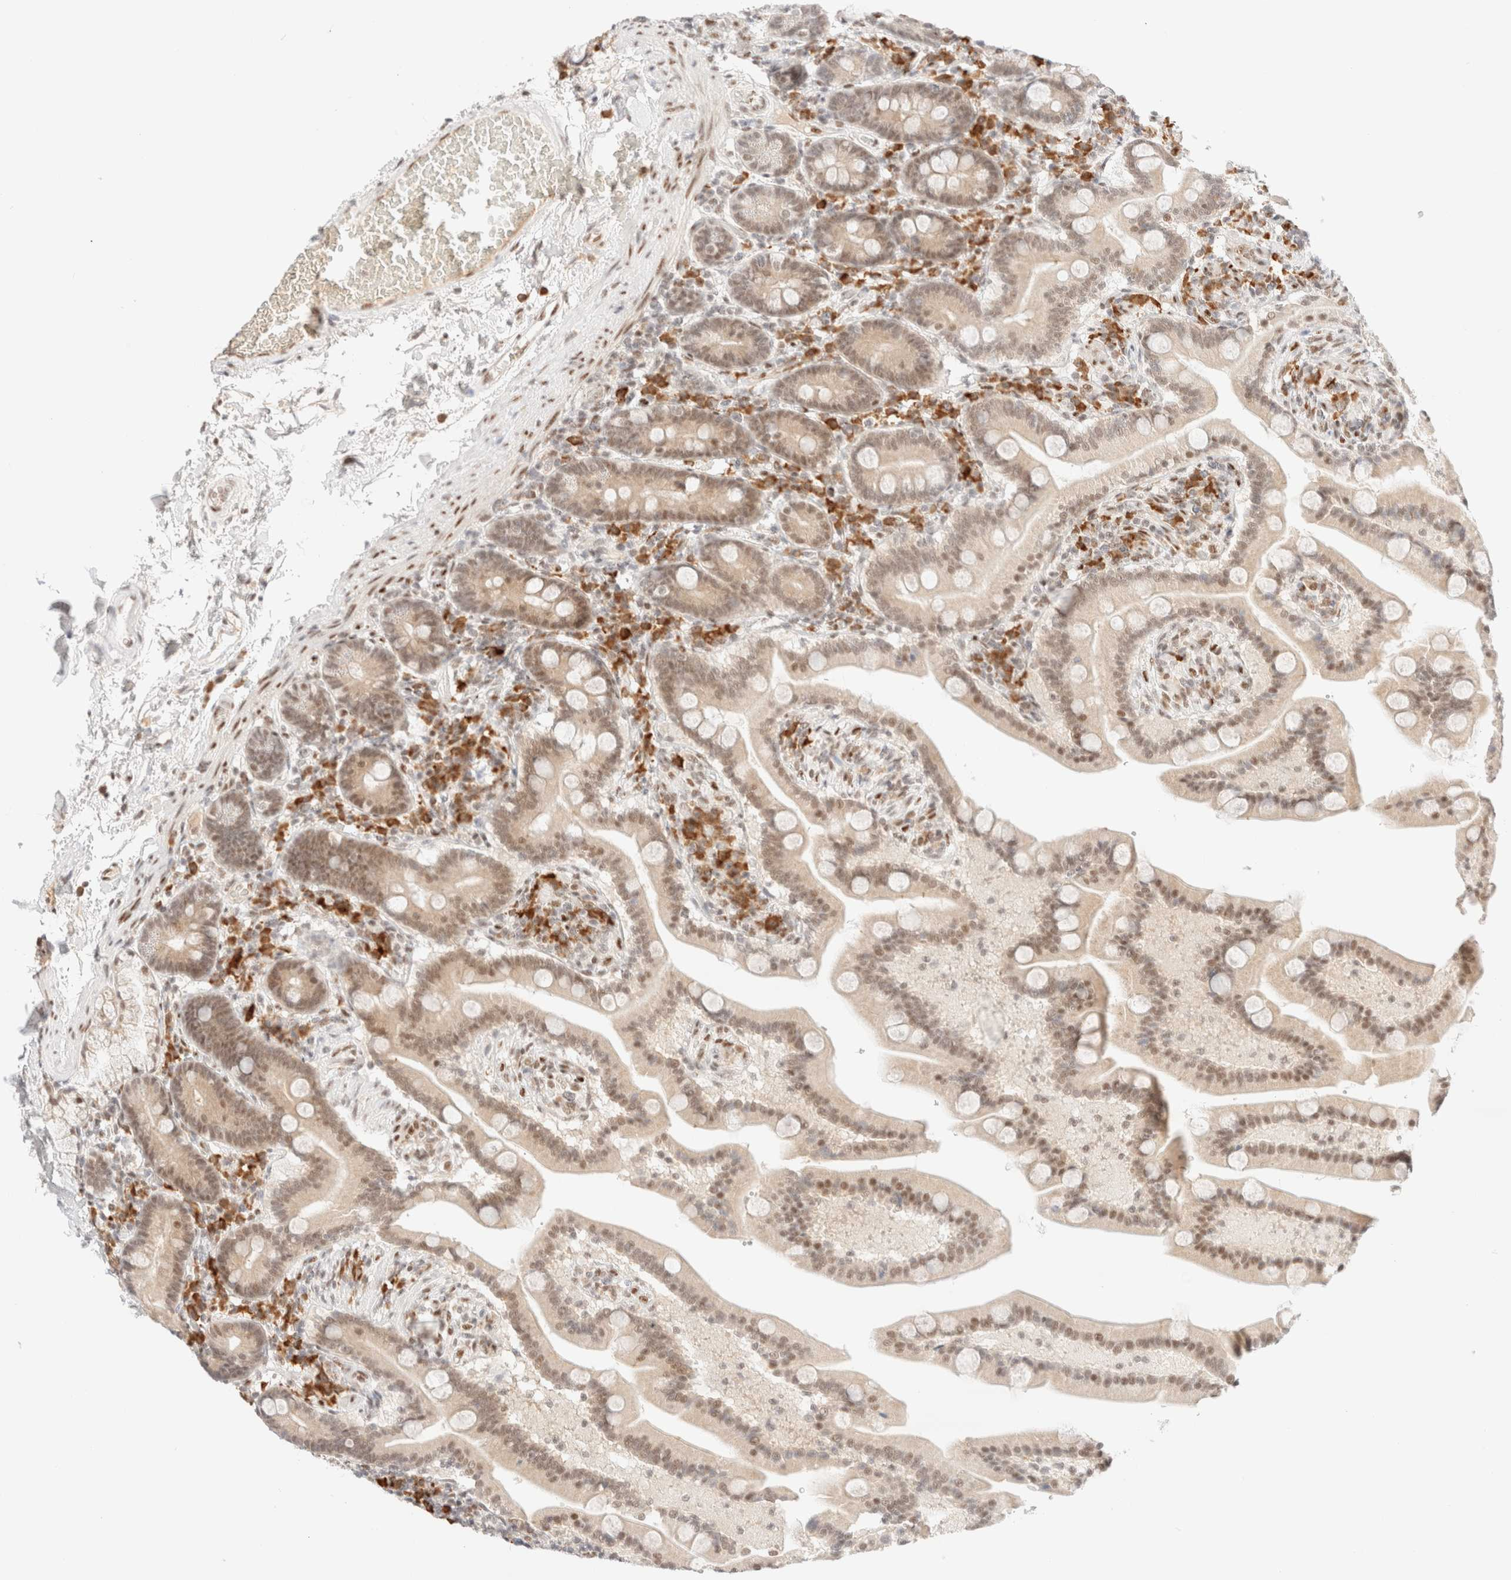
{"staining": {"intensity": "moderate", "quantity": ">75%", "location": "cytoplasmic/membranous,nuclear"}, "tissue": "duodenum", "cell_type": "Glandular cells", "image_type": "normal", "snomed": [{"axis": "morphology", "description": "Normal tissue, NOS"}, {"axis": "topography", "description": "Duodenum"}], "caption": "Duodenum stained with DAB (3,3'-diaminobenzidine) immunohistochemistry (IHC) demonstrates medium levels of moderate cytoplasmic/membranous,nuclear staining in approximately >75% of glandular cells. (IHC, brightfield microscopy, high magnification).", "gene": "CIC", "patient": {"sex": "male", "age": 54}}